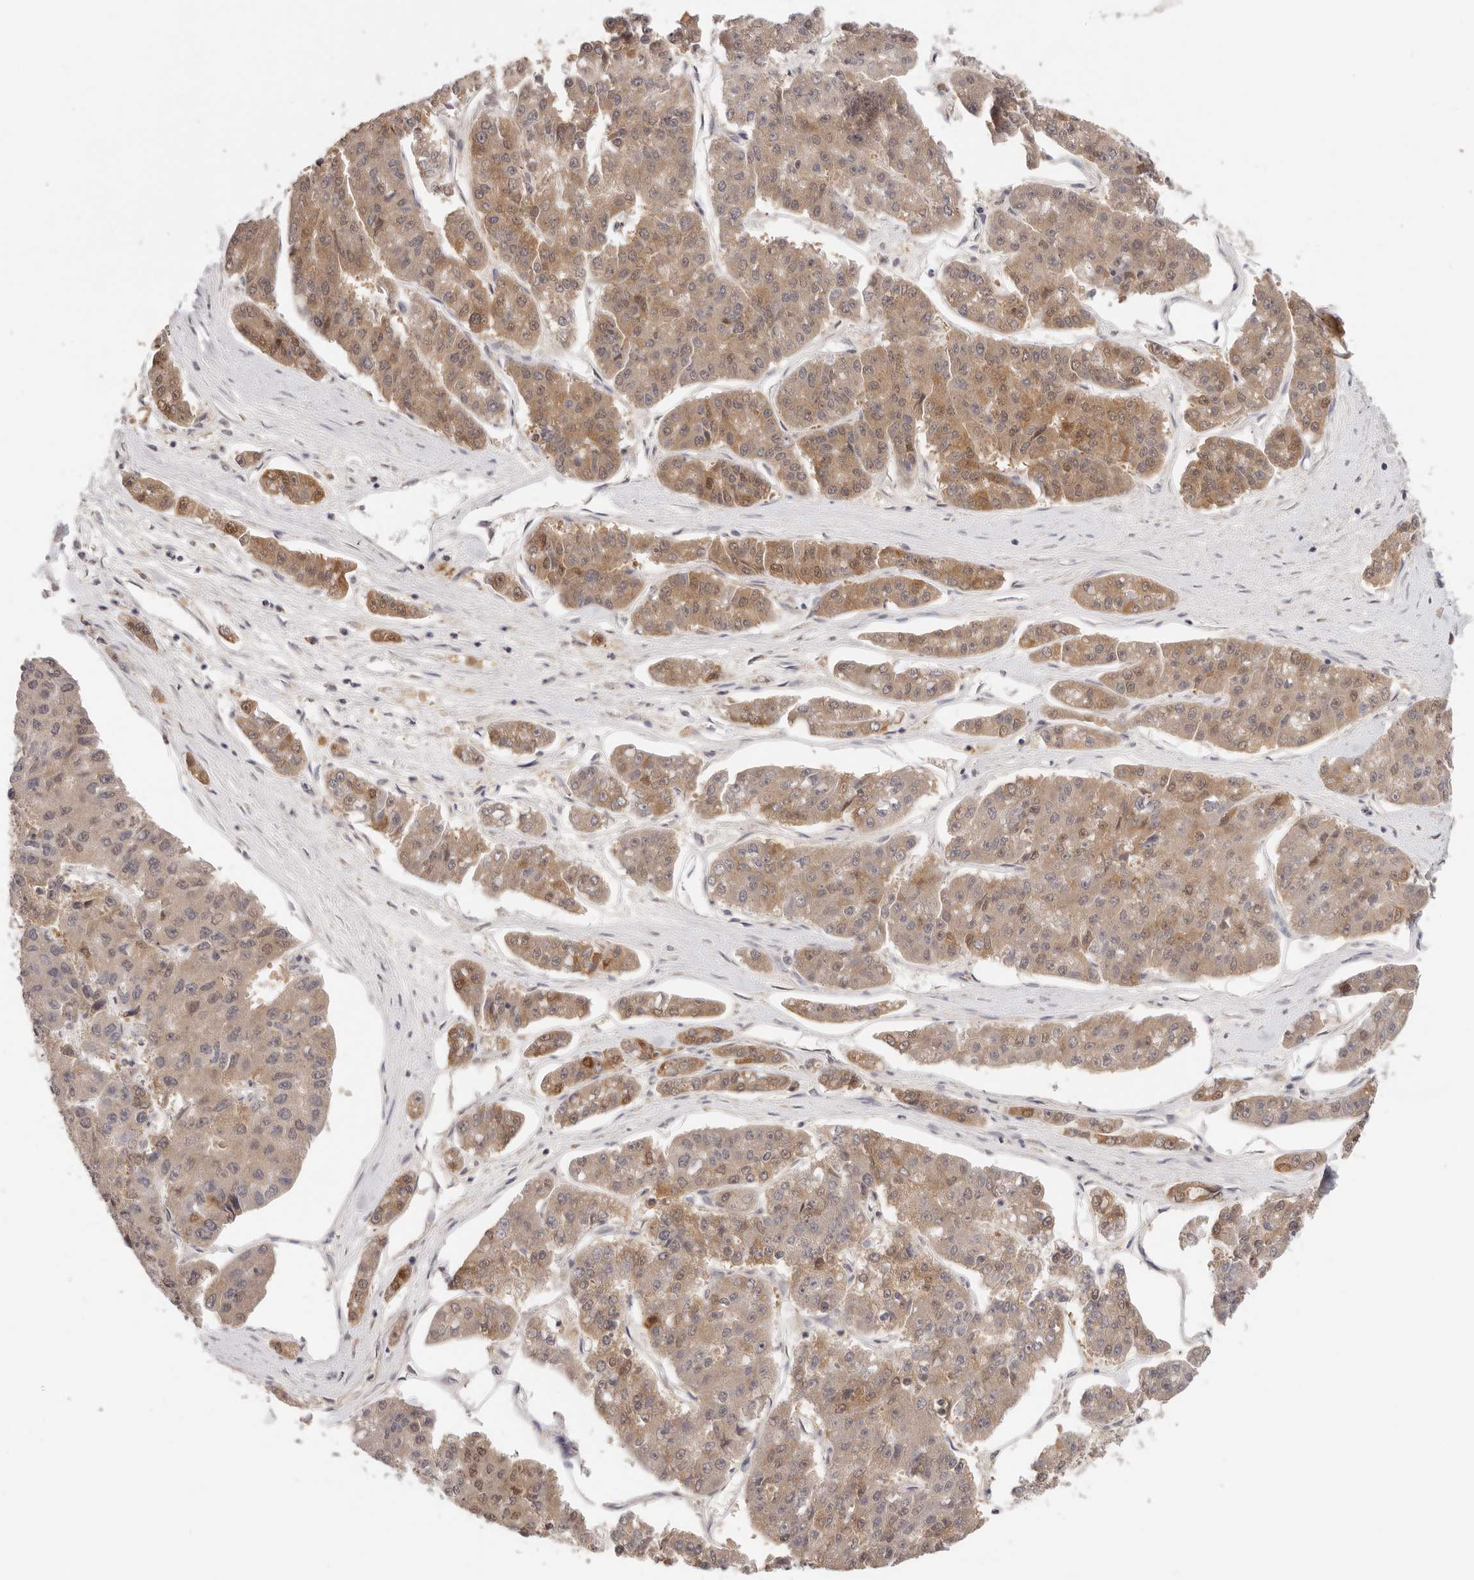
{"staining": {"intensity": "moderate", "quantity": "25%-75%", "location": "cytoplasmic/membranous"}, "tissue": "pancreatic cancer", "cell_type": "Tumor cells", "image_type": "cancer", "snomed": [{"axis": "morphology", "description": "Adenocarcinoma, NOS"}, {"axis": "topography", "description": "Pancreas"}], "caption": "IHC of pancreatic adenocarcinoma demonstrates medium levels of moderate cytoplasmic/membranous staining in about 25%-75% of tumor cells.", "gene": "GGPS1", "patient": {"sex": "male", "age": 50}}